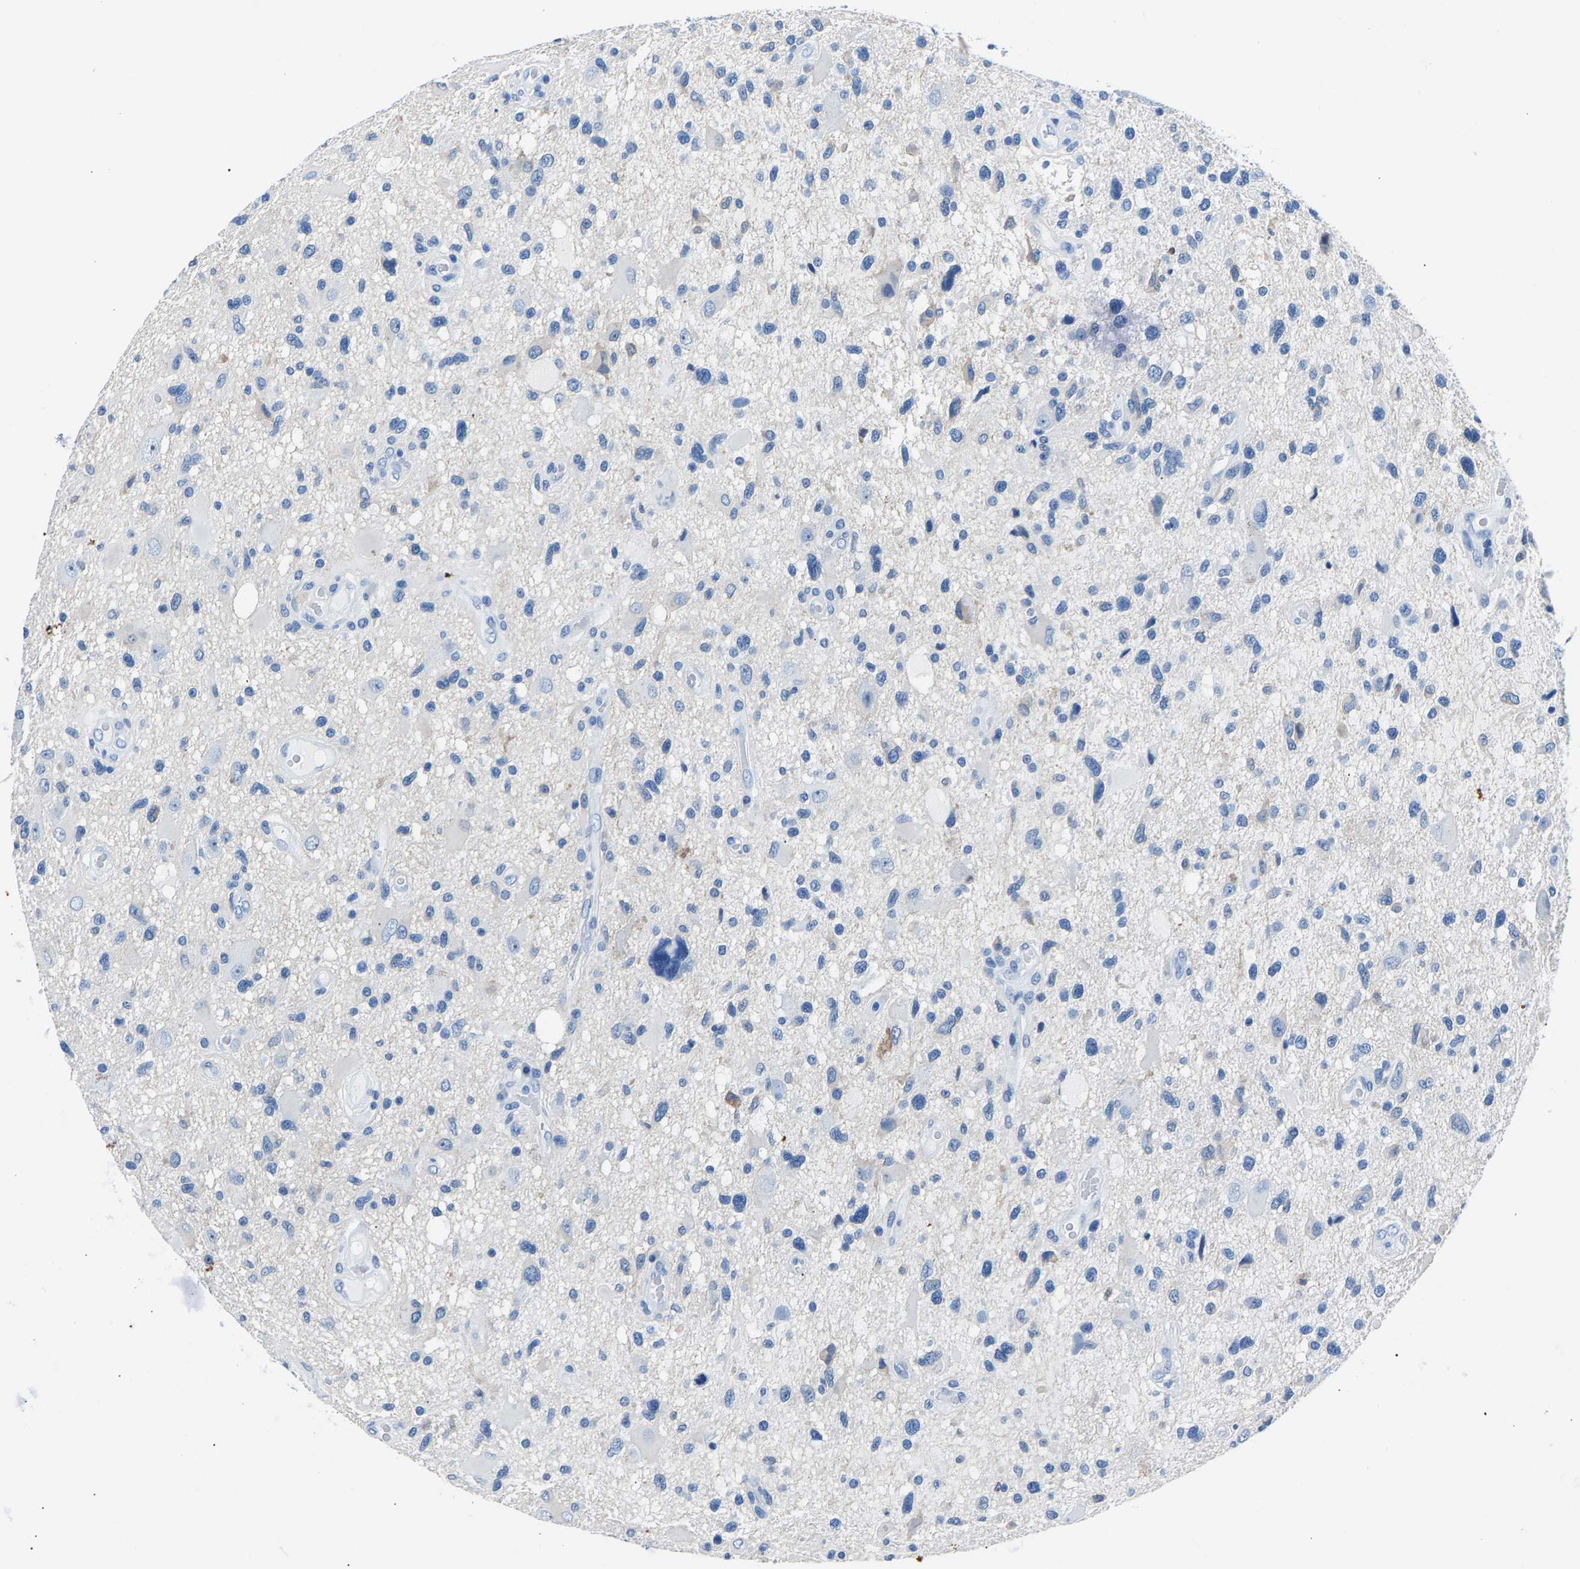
{"staining": {"intensity": "negative", "quantity": "none", "location": "none"}, "tissue": "glioma", "cell_type": "Tumor cells", "image_type": "cancer", "snomed": [{"axis": "morphology", "description": "Glioma, malignant, High grade"}, {"axis": "topography", "description": "Brain"}], "caption": "Tumor cells are negative for protein expression in human malignant glioma (high-grade).", "gene": "CPS1", "patient": {"sex": "male", "age": 33}}